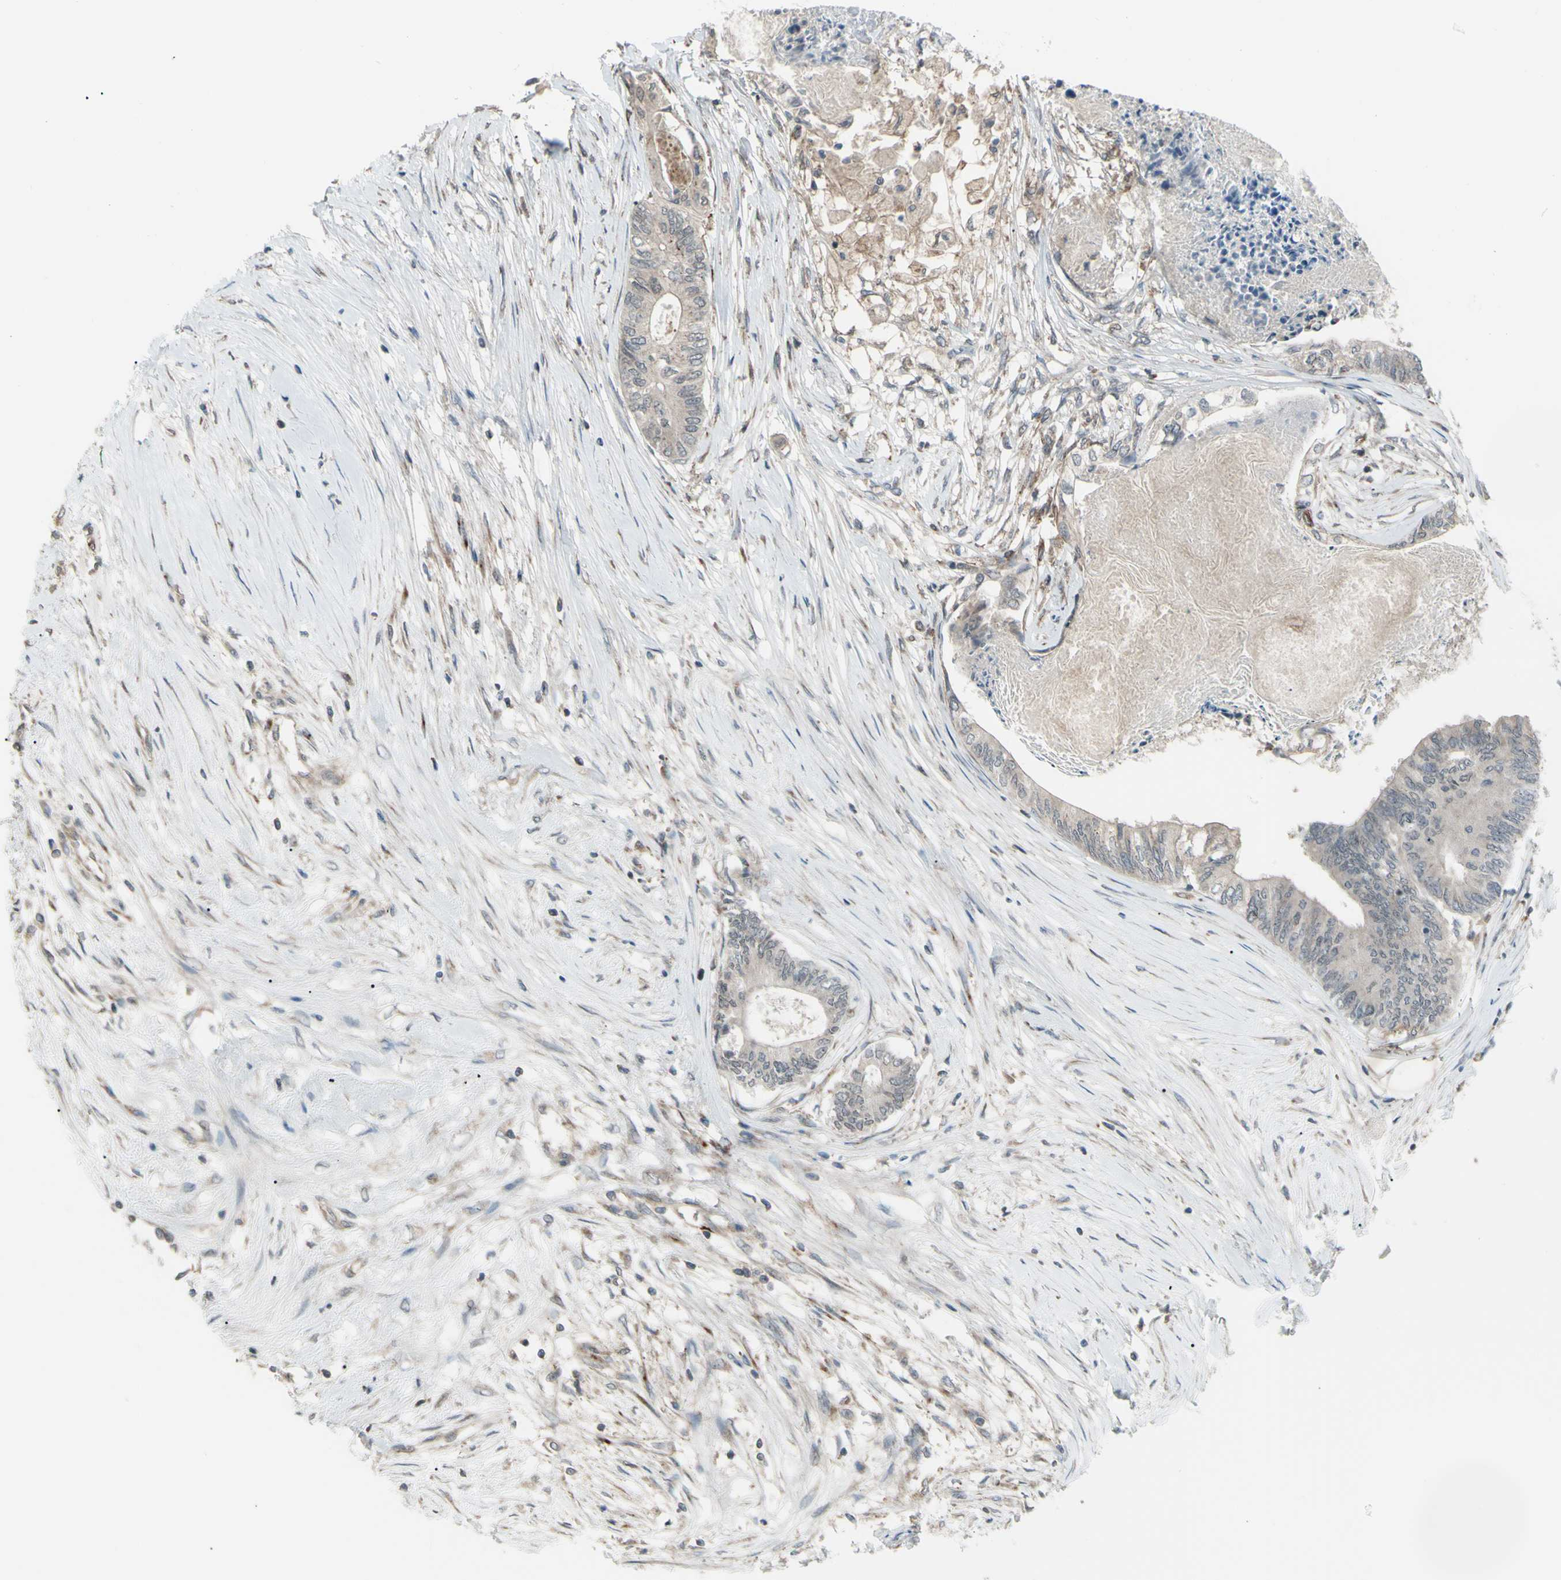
{"staining": {"intensity": "weak", "quantity": ">75%", "location": "cytoplasmic/membranous,nuclear"}, "tissue": "colorectal cancer", "cell_type": "Tumor cells", "image_type": "cancer", "snomed": [{"axis": "morphology", "description": "Adenocarcinoma, NOS"}, {"axis": "topography", "description": "Rectum"}], "caption": "Human colorectal adenocarcinoma stained with a protein marker displays weak staining in tumor cells.", "gene": "FLII", "patient": {"sex": "male", "age": 63}}